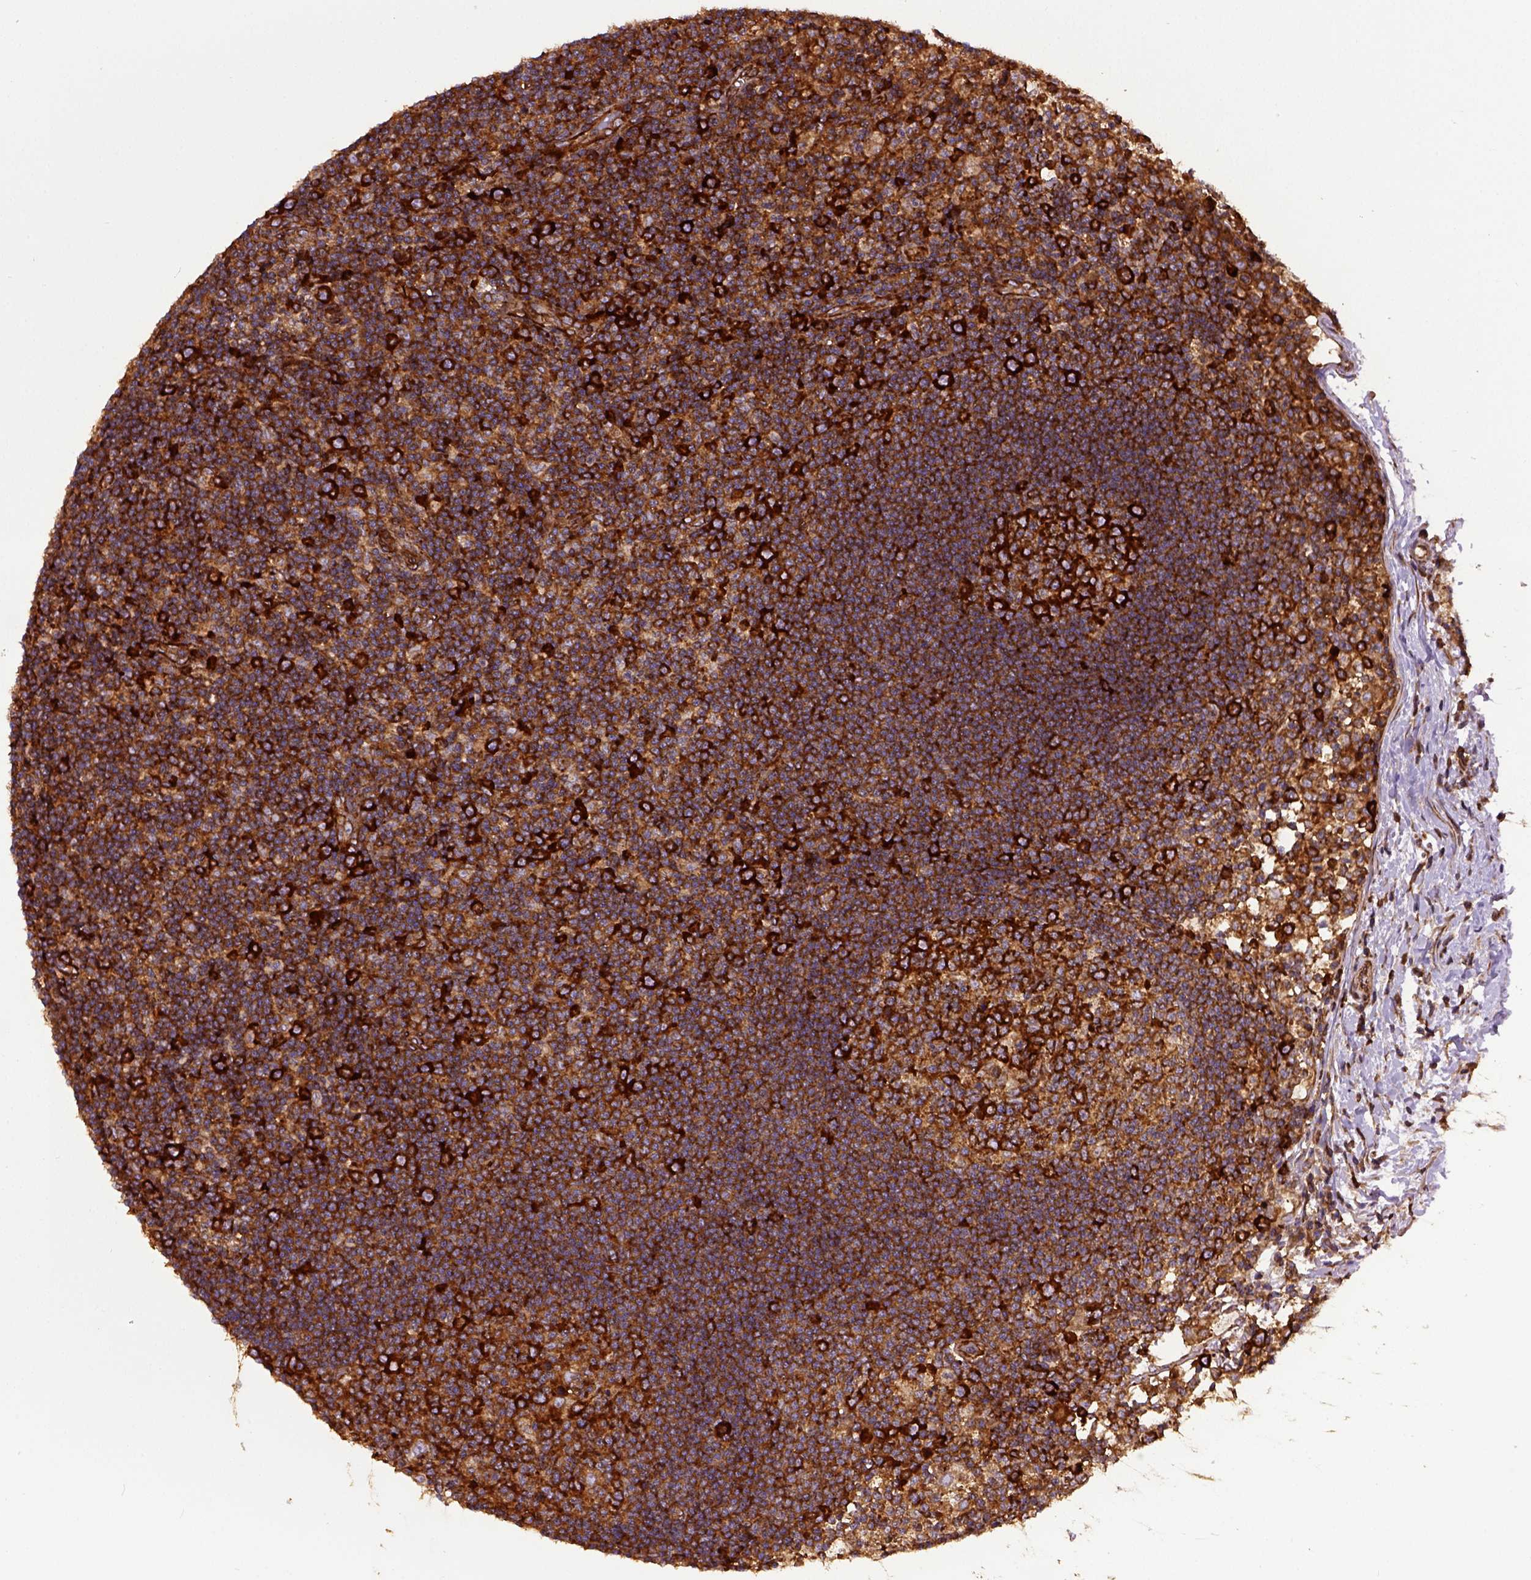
{"staining": {"intensity": "strong", "quantity": ">75%", "location": "cytoplasmic/membranous"}, "tissue": "lymph node", "cell_type": "Germinal center cells", "image_type": "normal", "snomed": [{"axis": "morphology", "description": "Normal tissue, NOS"}, {"axis": "topography", "description": "Lymph node"}], "caption": "Approximately >75% of germinal center cells in benign human lymph node reveal strong cytoplasmic/membranous protein expression as visualized by brown immunohistochemical staining.", "gene": "CAPRIN1", "patient": {"sex": "female", "age": 72}}